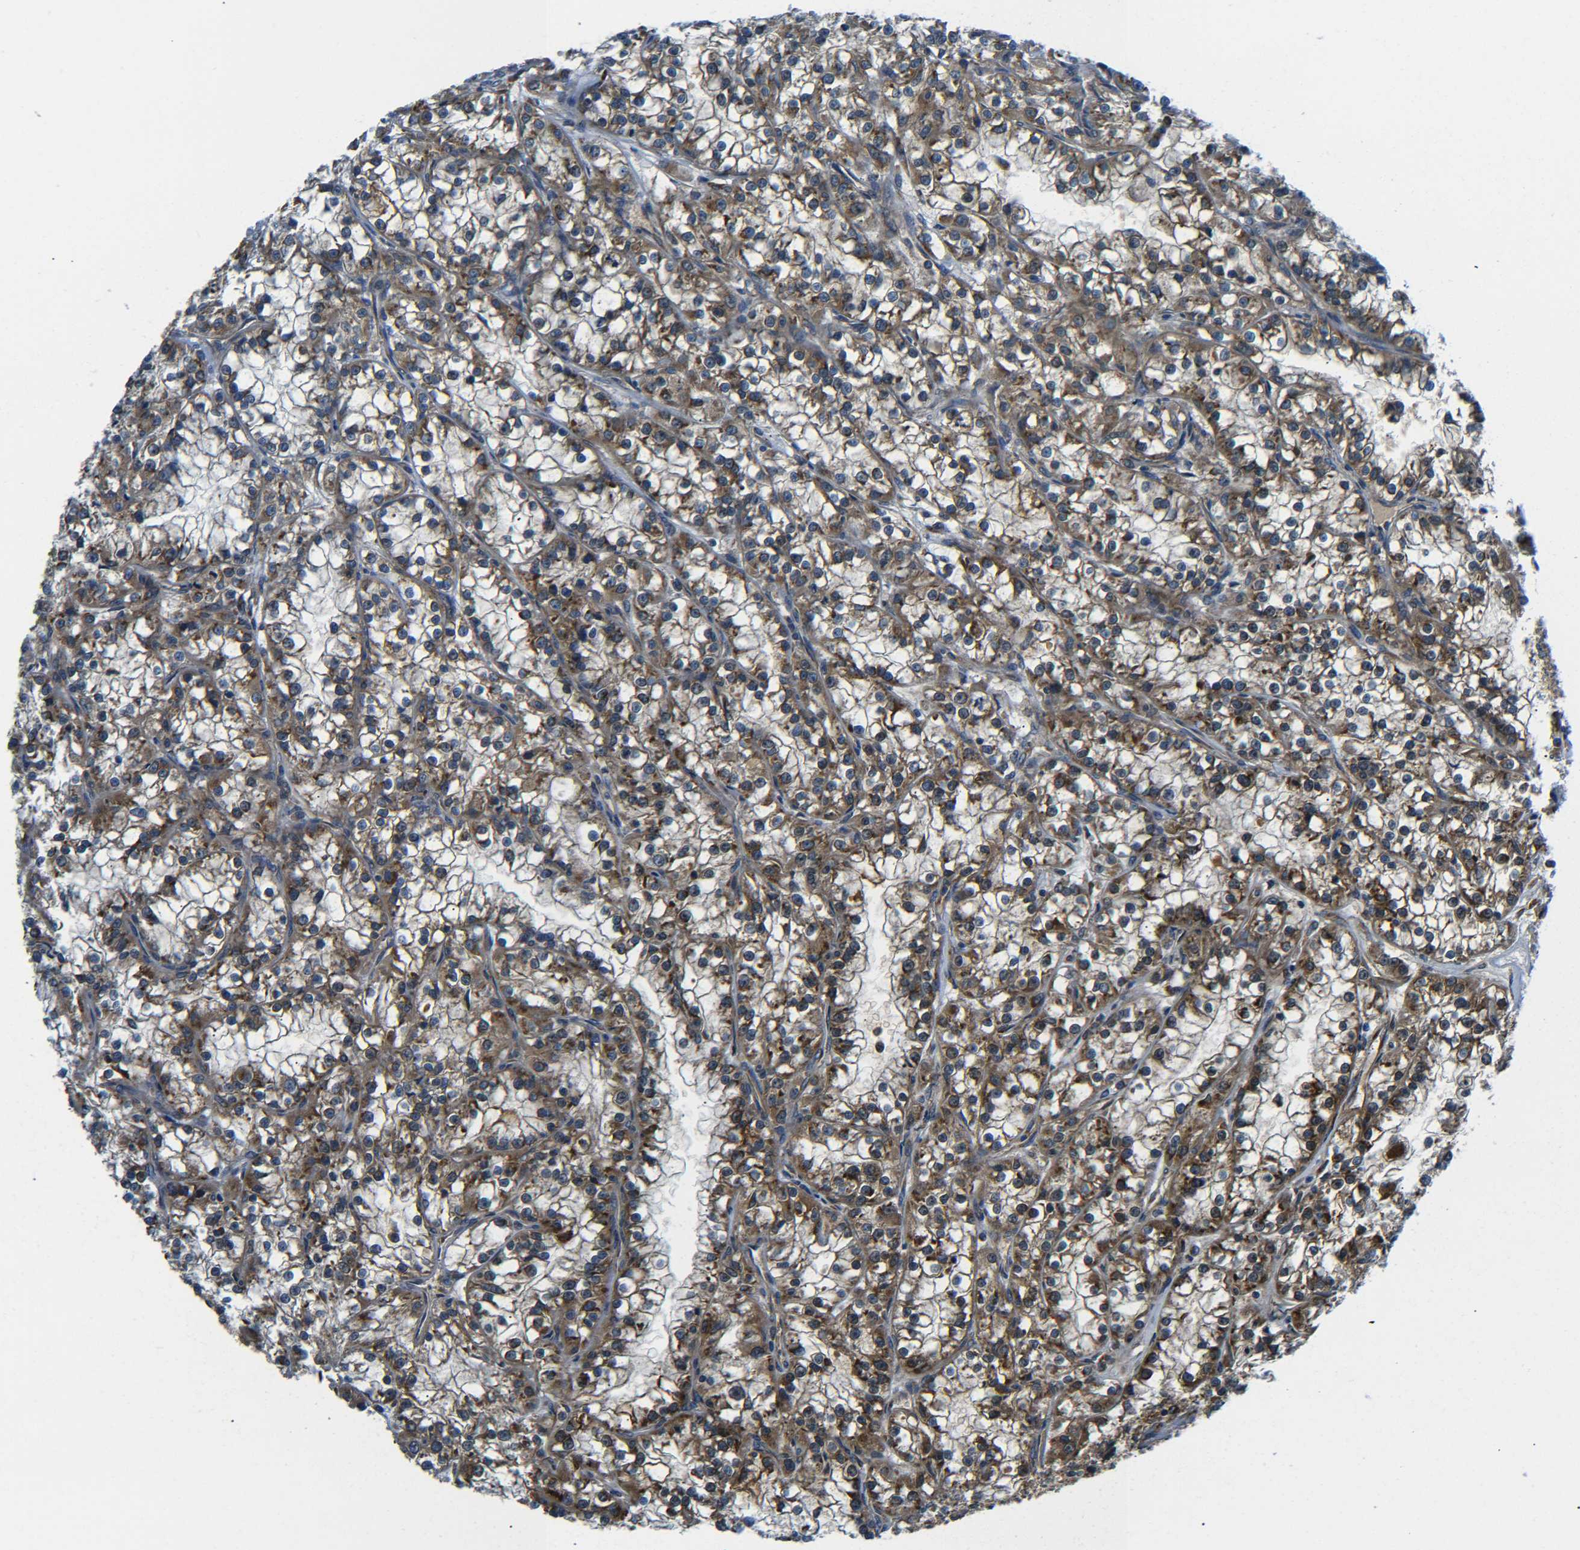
{"staining": {"intensity": "moderate", "quantity": ">75%", "location": "cytoplasmic/membranous"}, "tissue": "renal cancer", "cell_type": "Tumor cells", "image_type": "cancer", "snomed": [{"axis": "morphology", "description": "Adenocarcinoma, NOS"}, {"axis": "topography", "description": "Kidney"}], "caption": "Immunohistochemistry of renal adenocarcinoma displays medium levels of moderate cytoplasmic/membranous positivity in approximately >75% of tumor cells.", "gene": "PREB", "patient": {"sex": "female", "age": 52}}